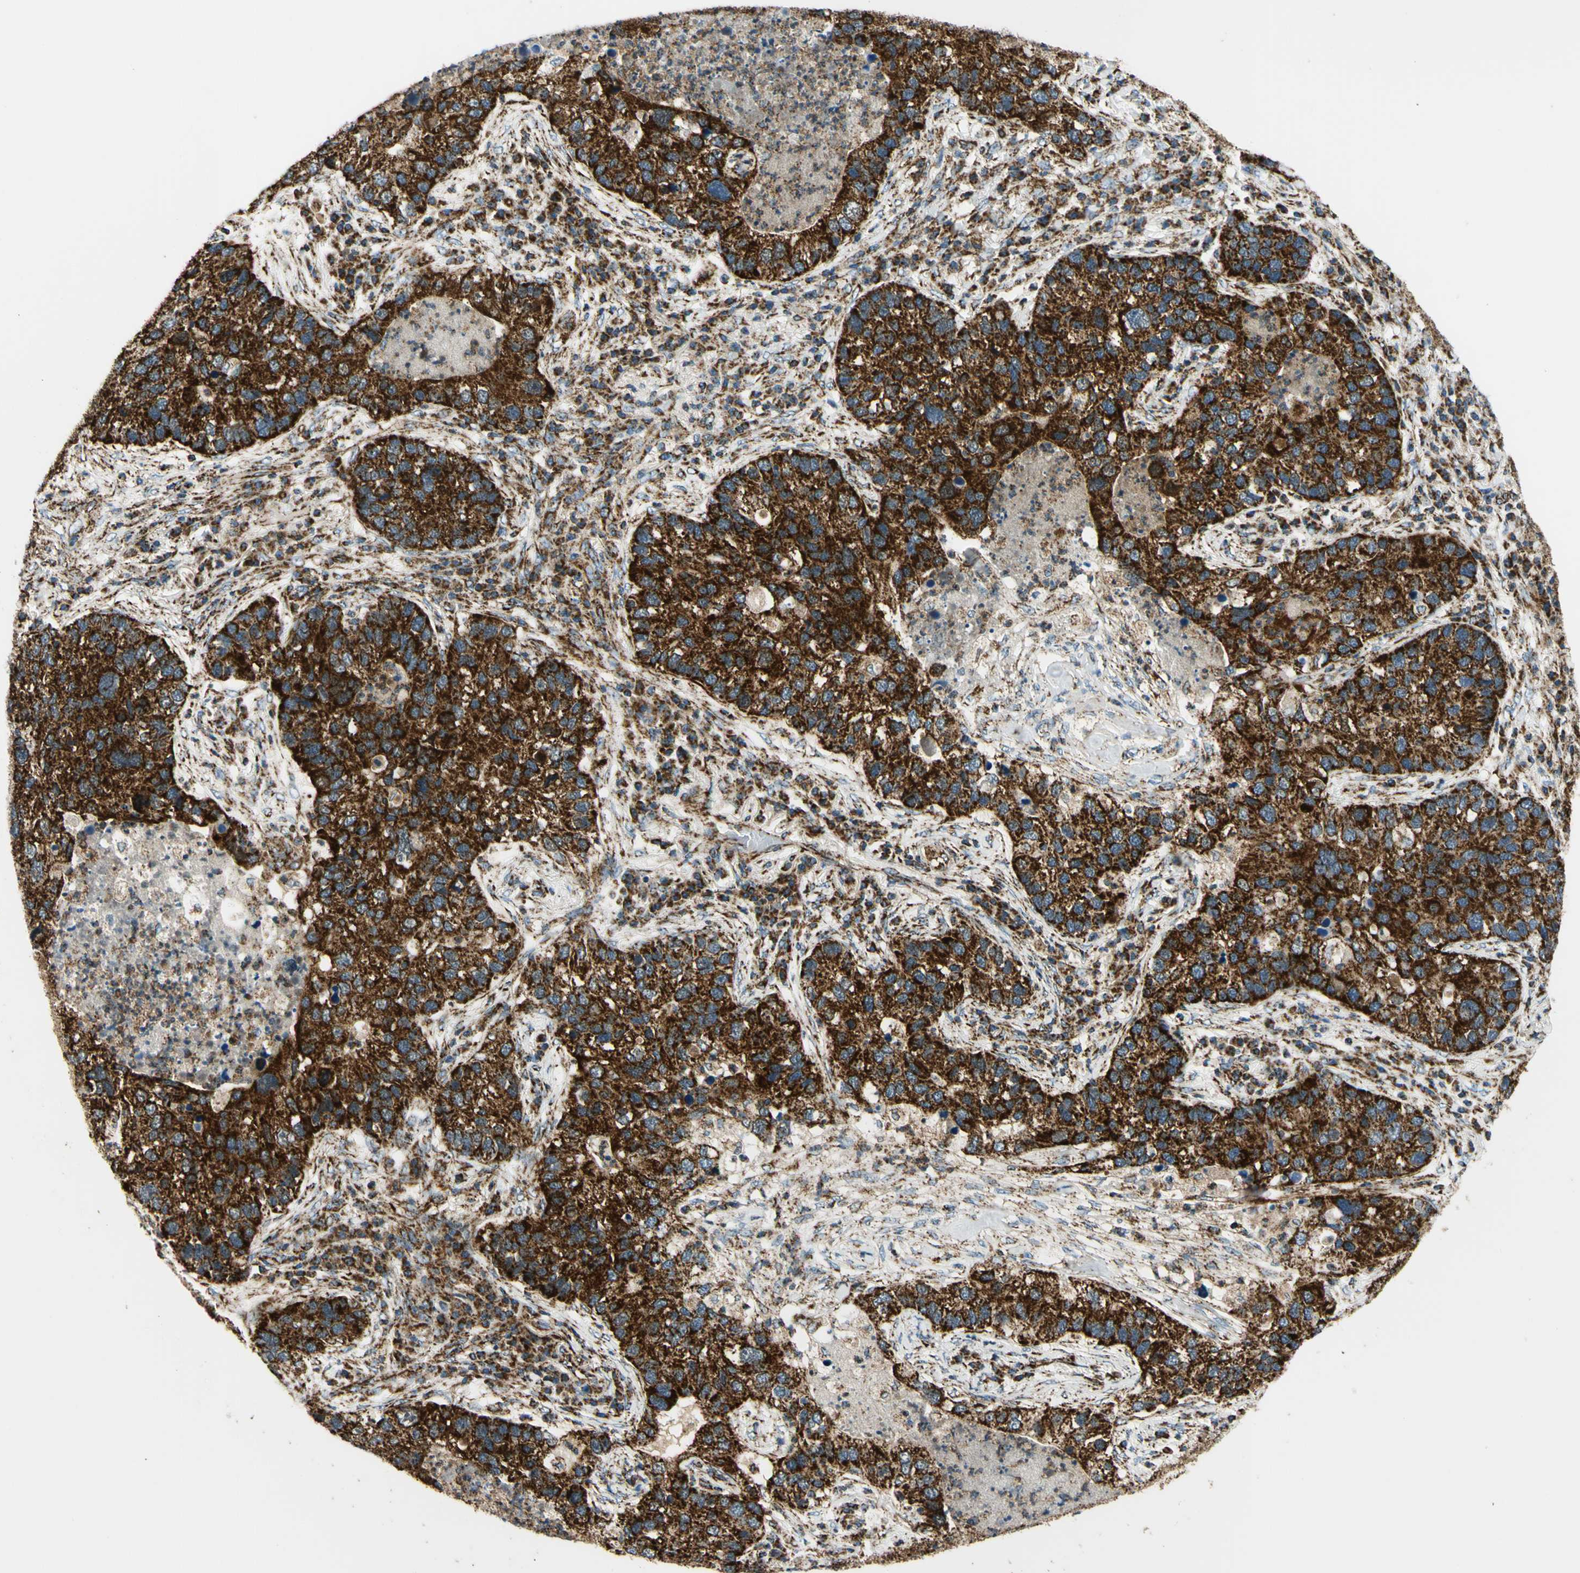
{"staining": {"intensity": "strong", "quantity": ">75%", "location": "cytoplasmic/membranous"}, "tissue": "lung cancer", "cell_type": "Tumor cells", "image_type": "cancer", "snomed": [{"axis": "morphology", "description": "Normal tissue, NOS"}, {"axis": "morphology", "description": "Adenocarcinoma, NOS"}, {"axis": "topography", "description": "Bronchus"}, {"axis": "topography", "description": "Lung"}], "caption": "Tumor cells display high levels of strong cytoplasmic/membranous expression in about >75% of cells in lung adenocarcinoma. The staining was performed using DAB (3,3'-diaminobenzidine) to visualize the protein expression in brown, while the nuclei were stained in blue with hematoxylin (Magnification: 20x).", "gene": "MAVS", "patient": {"sex": "male", "age": 54}}